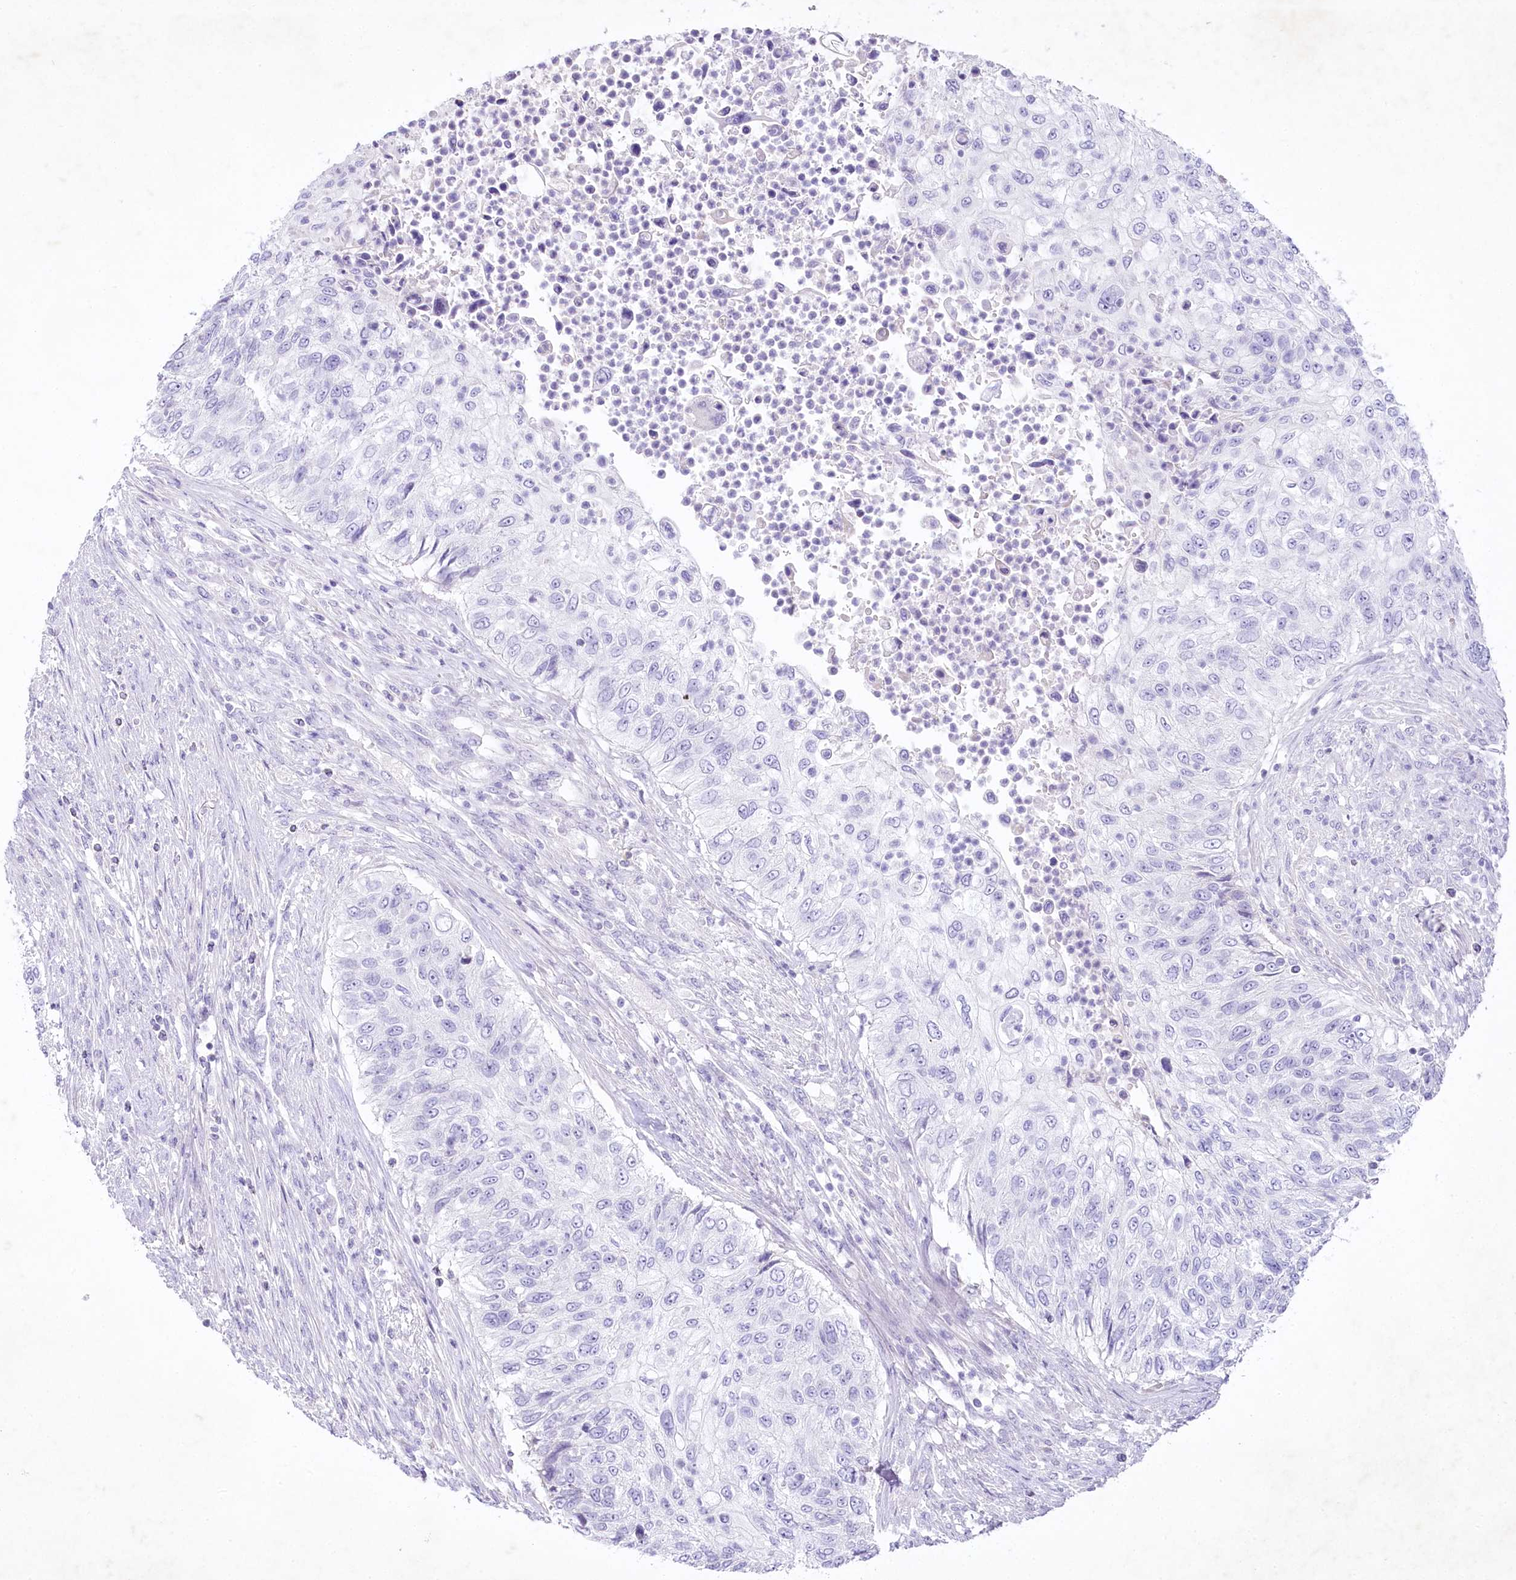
{"staining": {"intensity": "negative", "quantity": "none", "location": "none"}, "tissue": "urothelial cancer", "cell_type": "Tumor cells", "image_type": "cancer", "snomed": [{"axis": "morphology", "description": "Urothelial carcinoma, High grade"}, {"axis": "topography", "description": "Urinary bladder"}], "caption": "High power microscopy image of an IHC histopathology image of urothelial cancer, revealing no significant positivity in tumor cells.", "gene": "MYOZ1", "patient": {"sex": "female", "age": 60}}